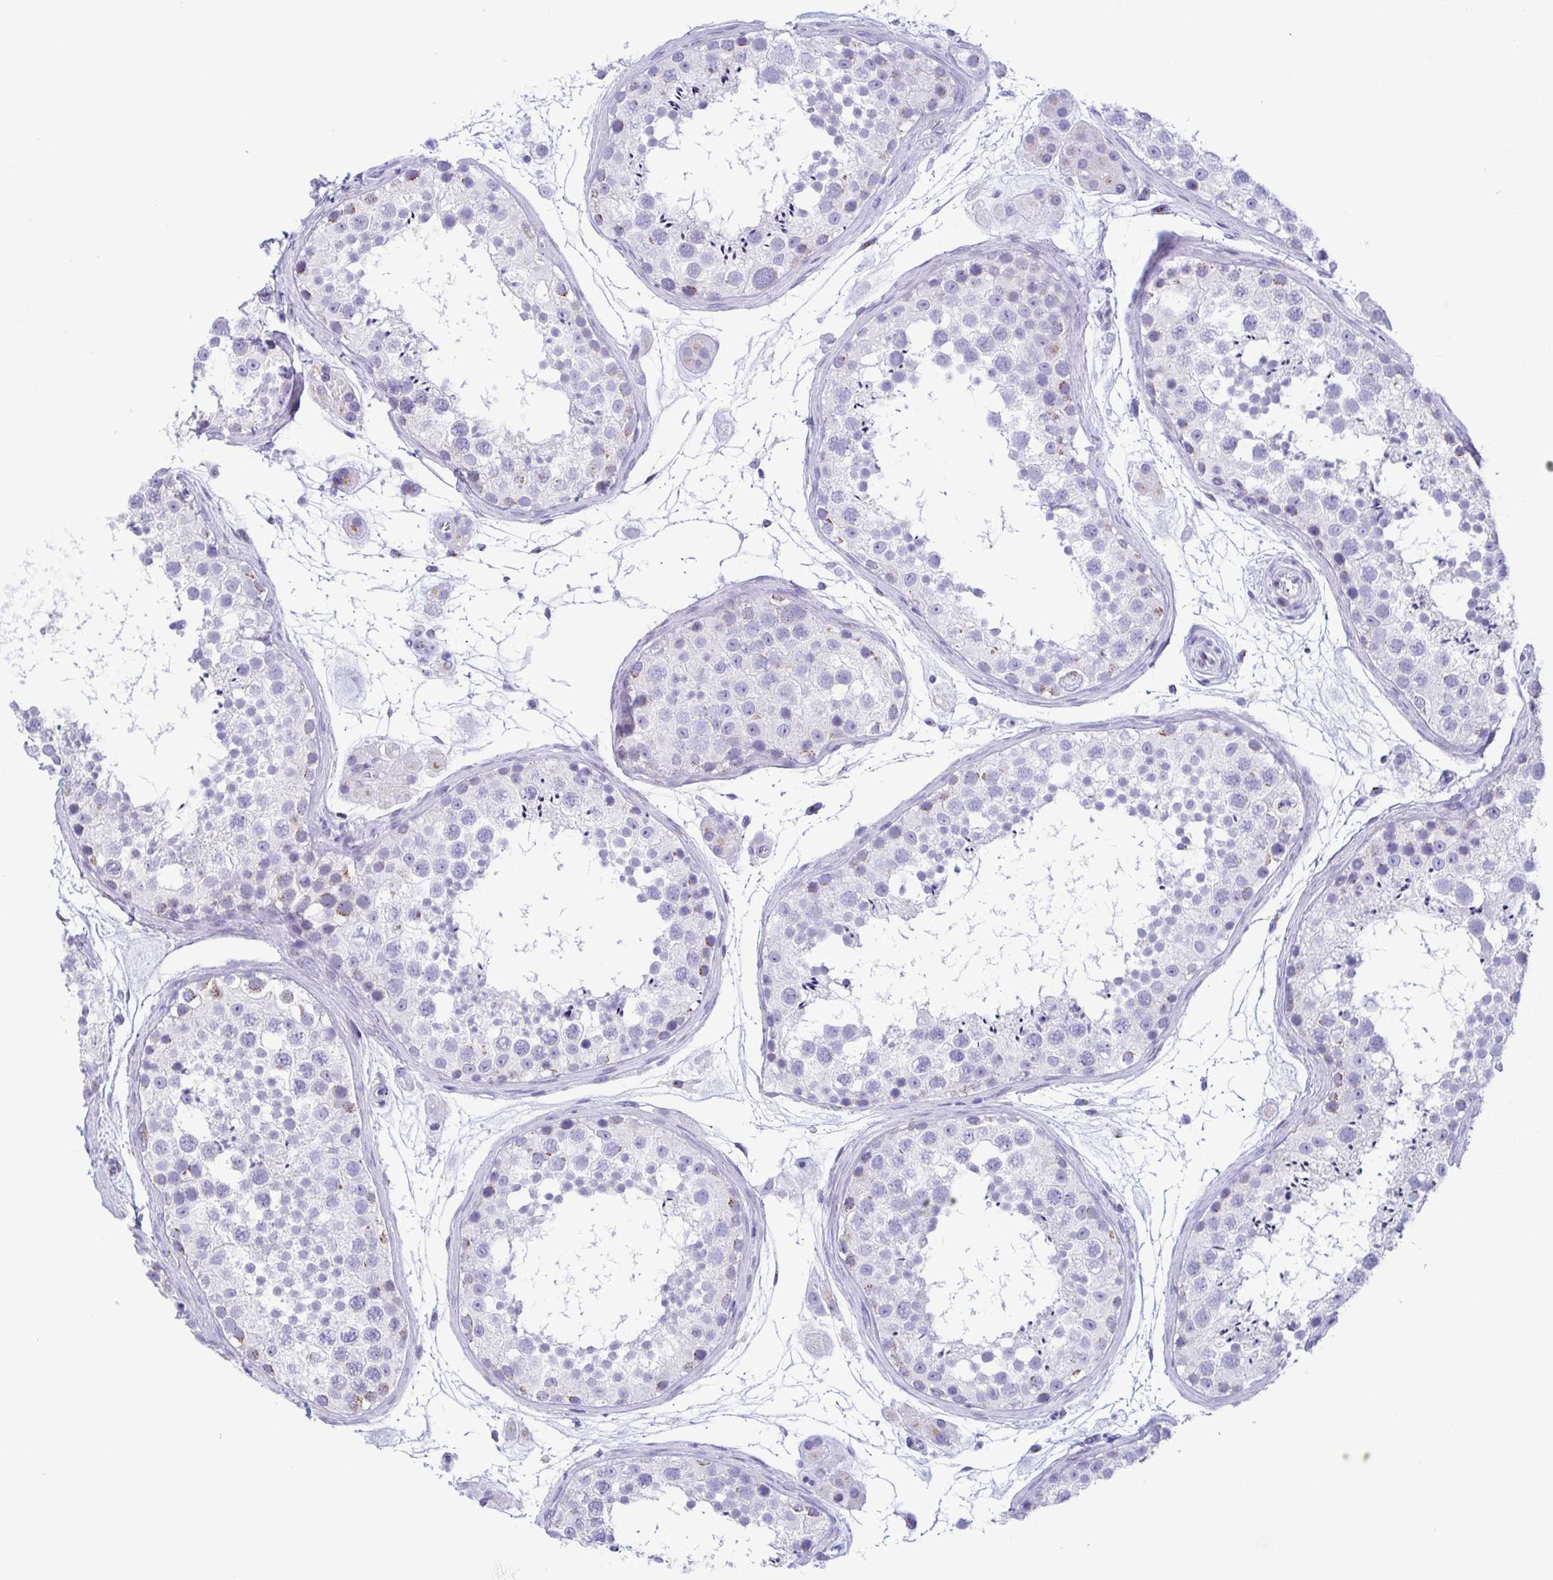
{"staining": {"intensity": "weak", "quantity": "<25%", "location": "cytoplasmic/membranous"}, "tissue": "testis", "cell_type": "Cells in seminiferous ducts", "image_type": "normal", "snomed": [{"axis": "morphology", "description": "Normal tissue, NOS"}, {"axis": "topography", "description": "Testis"}], "caption": "An image of testis stained for a protein reveals no brown staining in cells in seminiferous ducts.", "gene": "SULT1B1", "patient": {"sex": "male", "age": 41}}